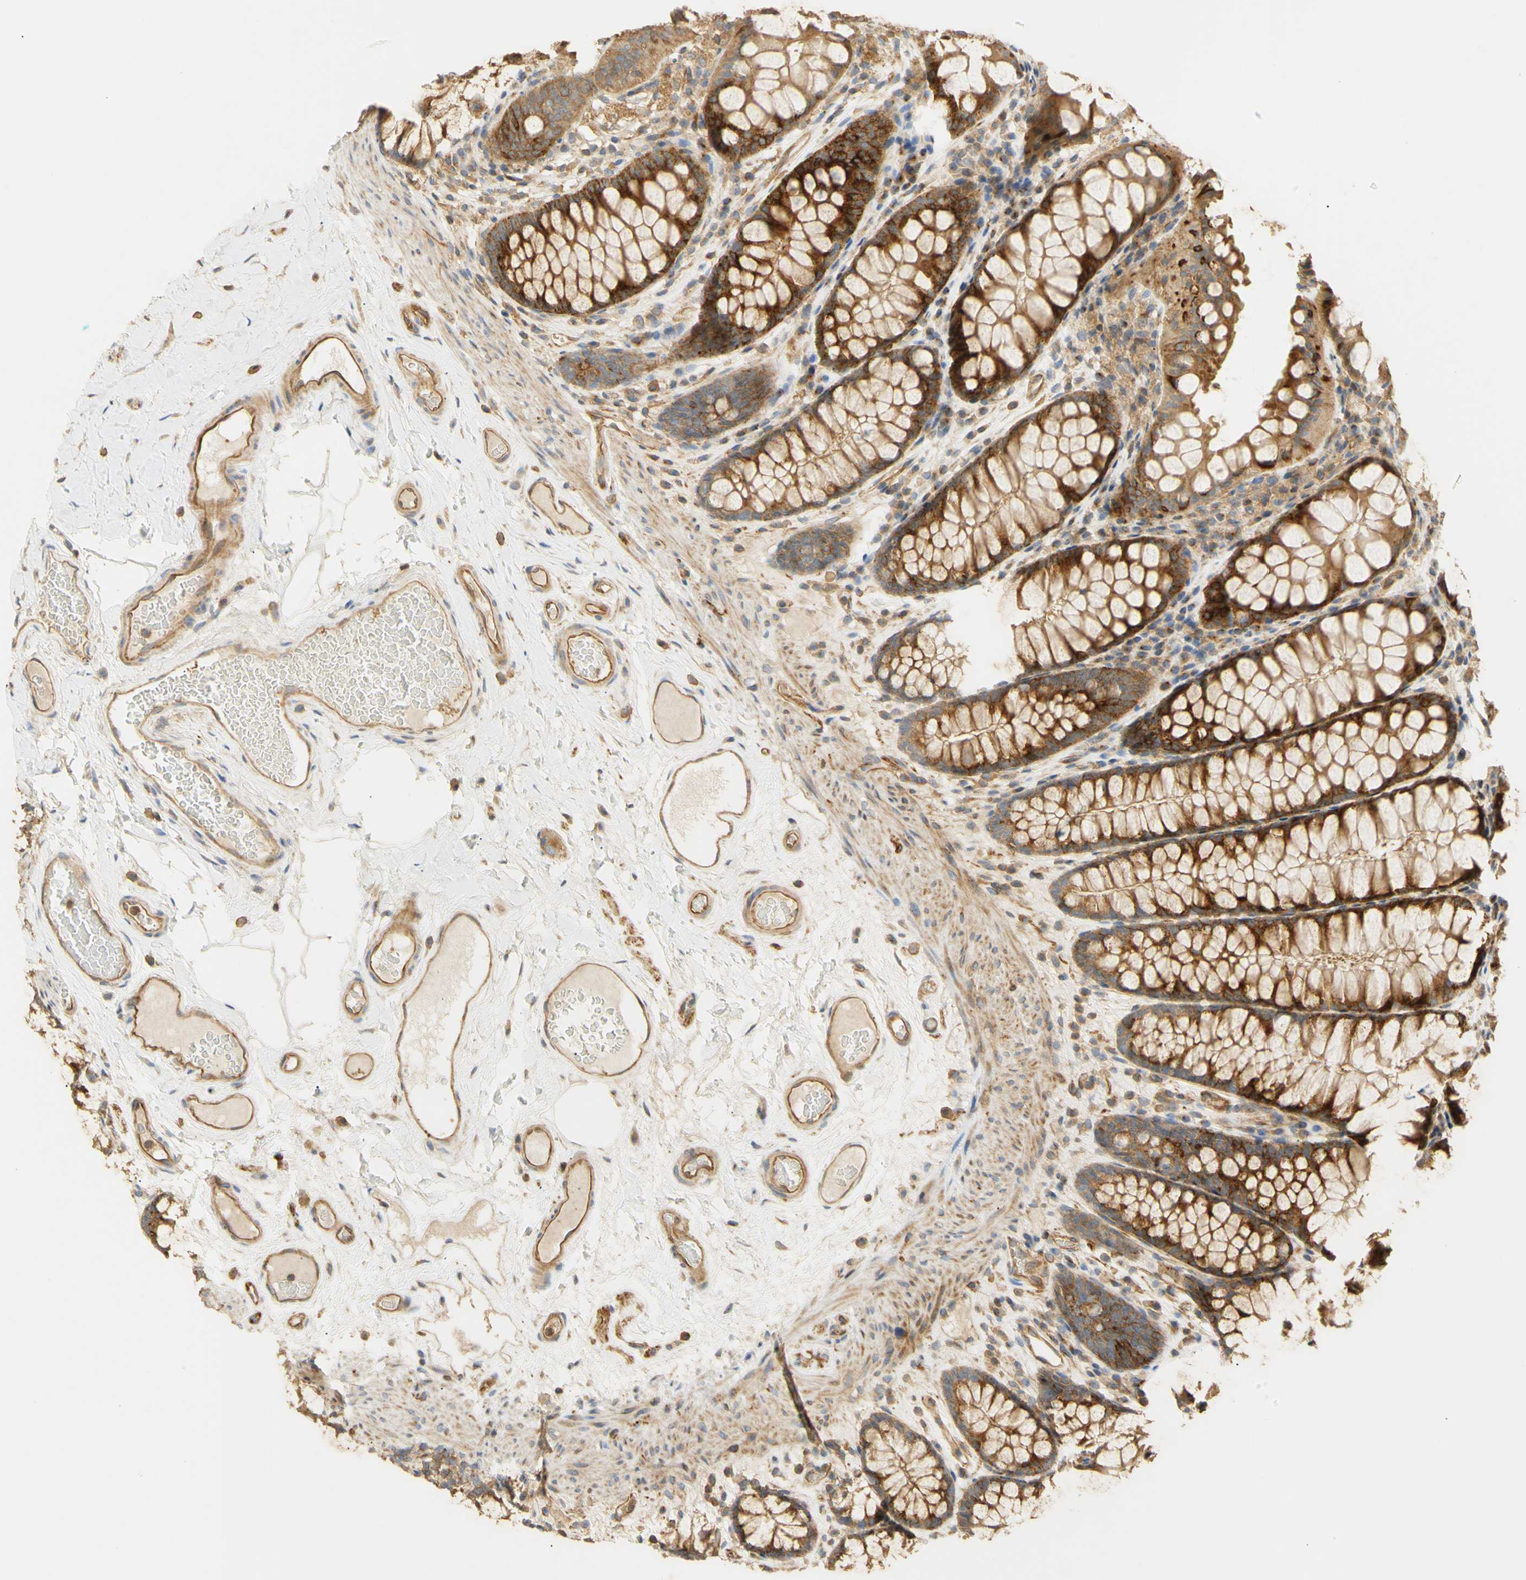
{"staining": {"intensity": "moderate", "quantity": ">75%", "location": "cytoplasmic/membranous"}, "tissue": "colon", "cell_type": "Endothelial cells", "image_type": "normal", "snomed": [{"axis": "morphology", "description": "Normal tissue, NOS"}, {"axis": "topography", "description": "Colon"}], "caption": "Normal colon shows moderate cytoplasmic/membranous staining in approximately >75% of endothelial cells.", "gene": "KCNE4", "patient": {"sex": "female", "age": 55}}